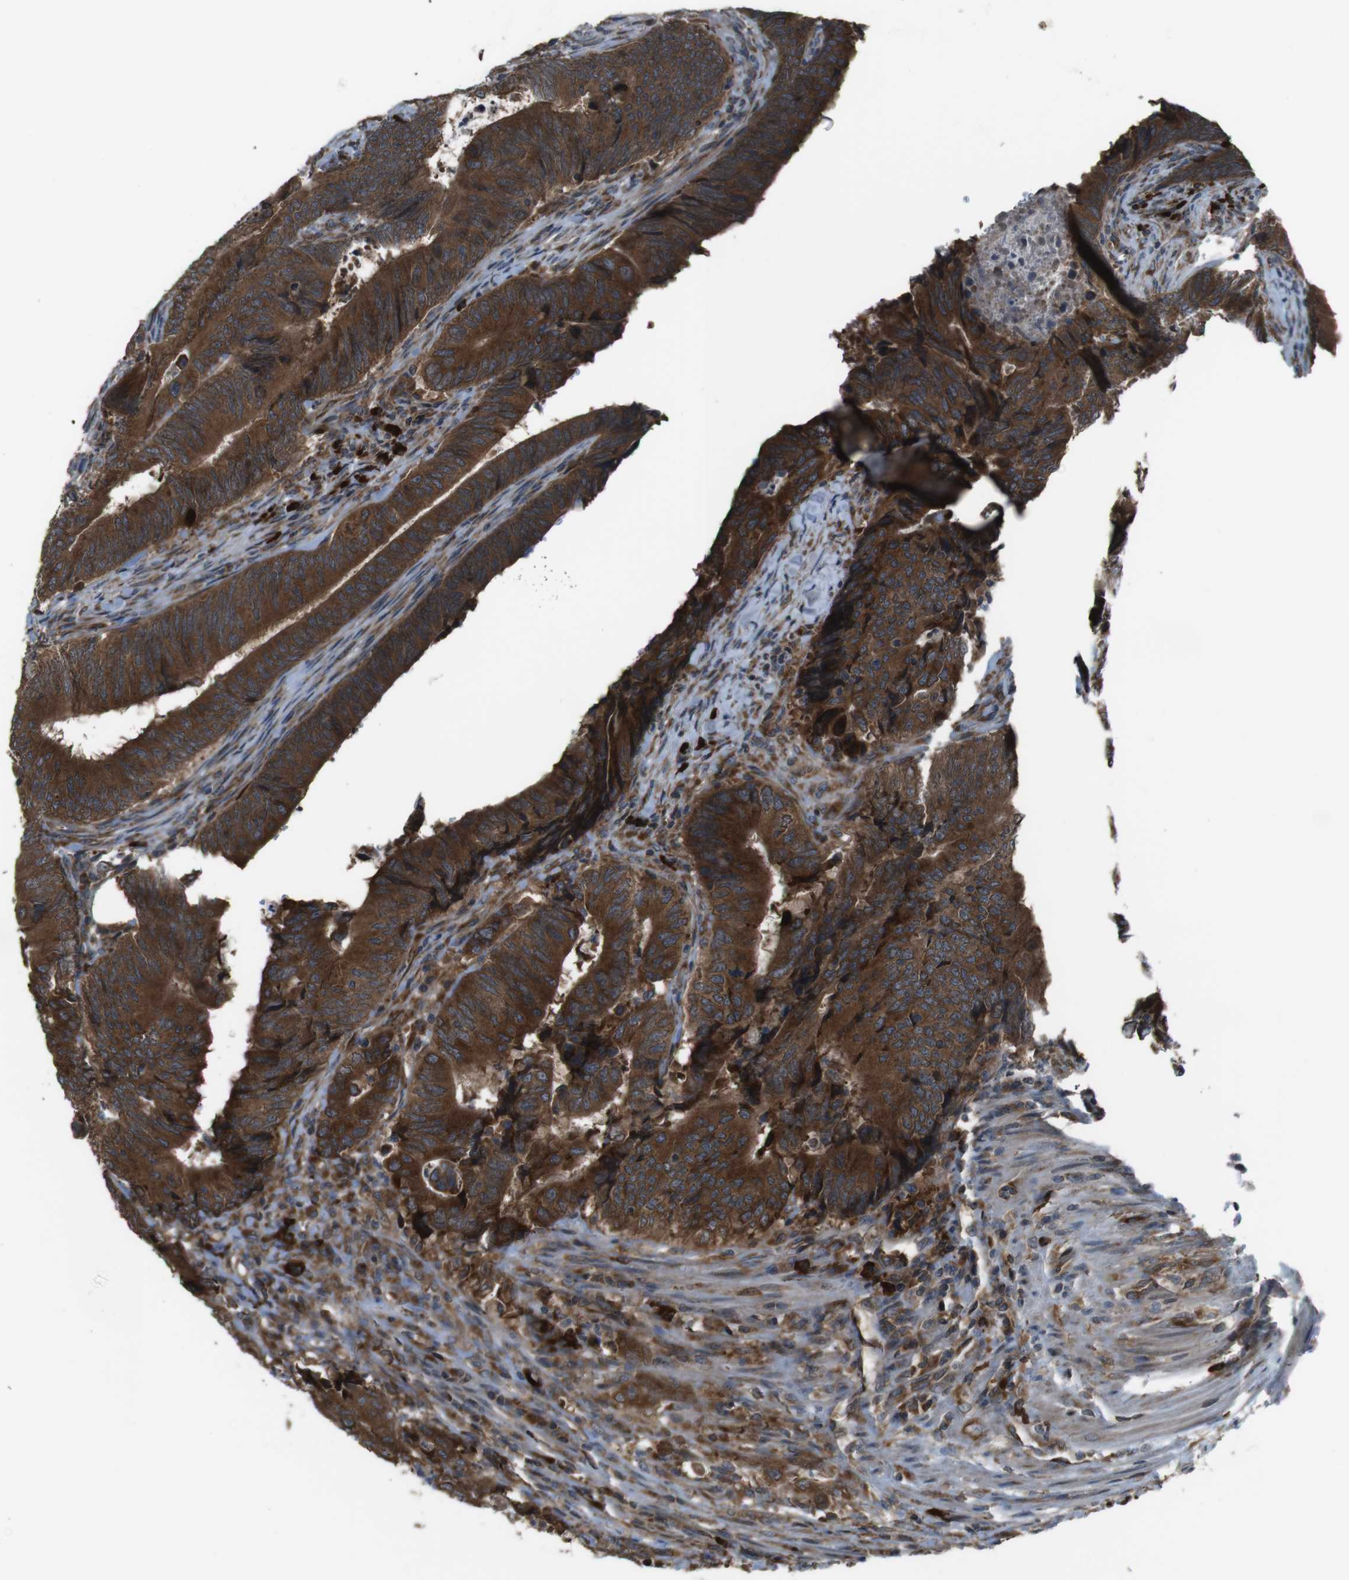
{"staining": {"intensity": "strong", "quantity": ">75%", "location": "cytoplasmic/membranous"}, "tissue": "colorectal cancer", "cell_type": "Tumor cells", "image_type": "cancer", "snomed": [{"axis": "morphology", "description": "Normal tissue, NOS"}, {"axis": "morphology", "description": "Adenocarcinoma, NOS"}, {"axis": "topography", "description": "Colon"}], "caption": "High-power microscopy captured an immunohistochemistry (IHC) histopathology image of colorectal cancer (adenocarcinoma), revealing strong cytoplasmic/membranous positivity in about >75% of tumor cells. The staining is performed using DAB (3,3'-diaminobenzidine) brown chromogen to label protein expression. The nuclei are counter-stained blue using hematoxylin.", "gene": "SSR3", "patient": {"sex": "male", "age": 56}}